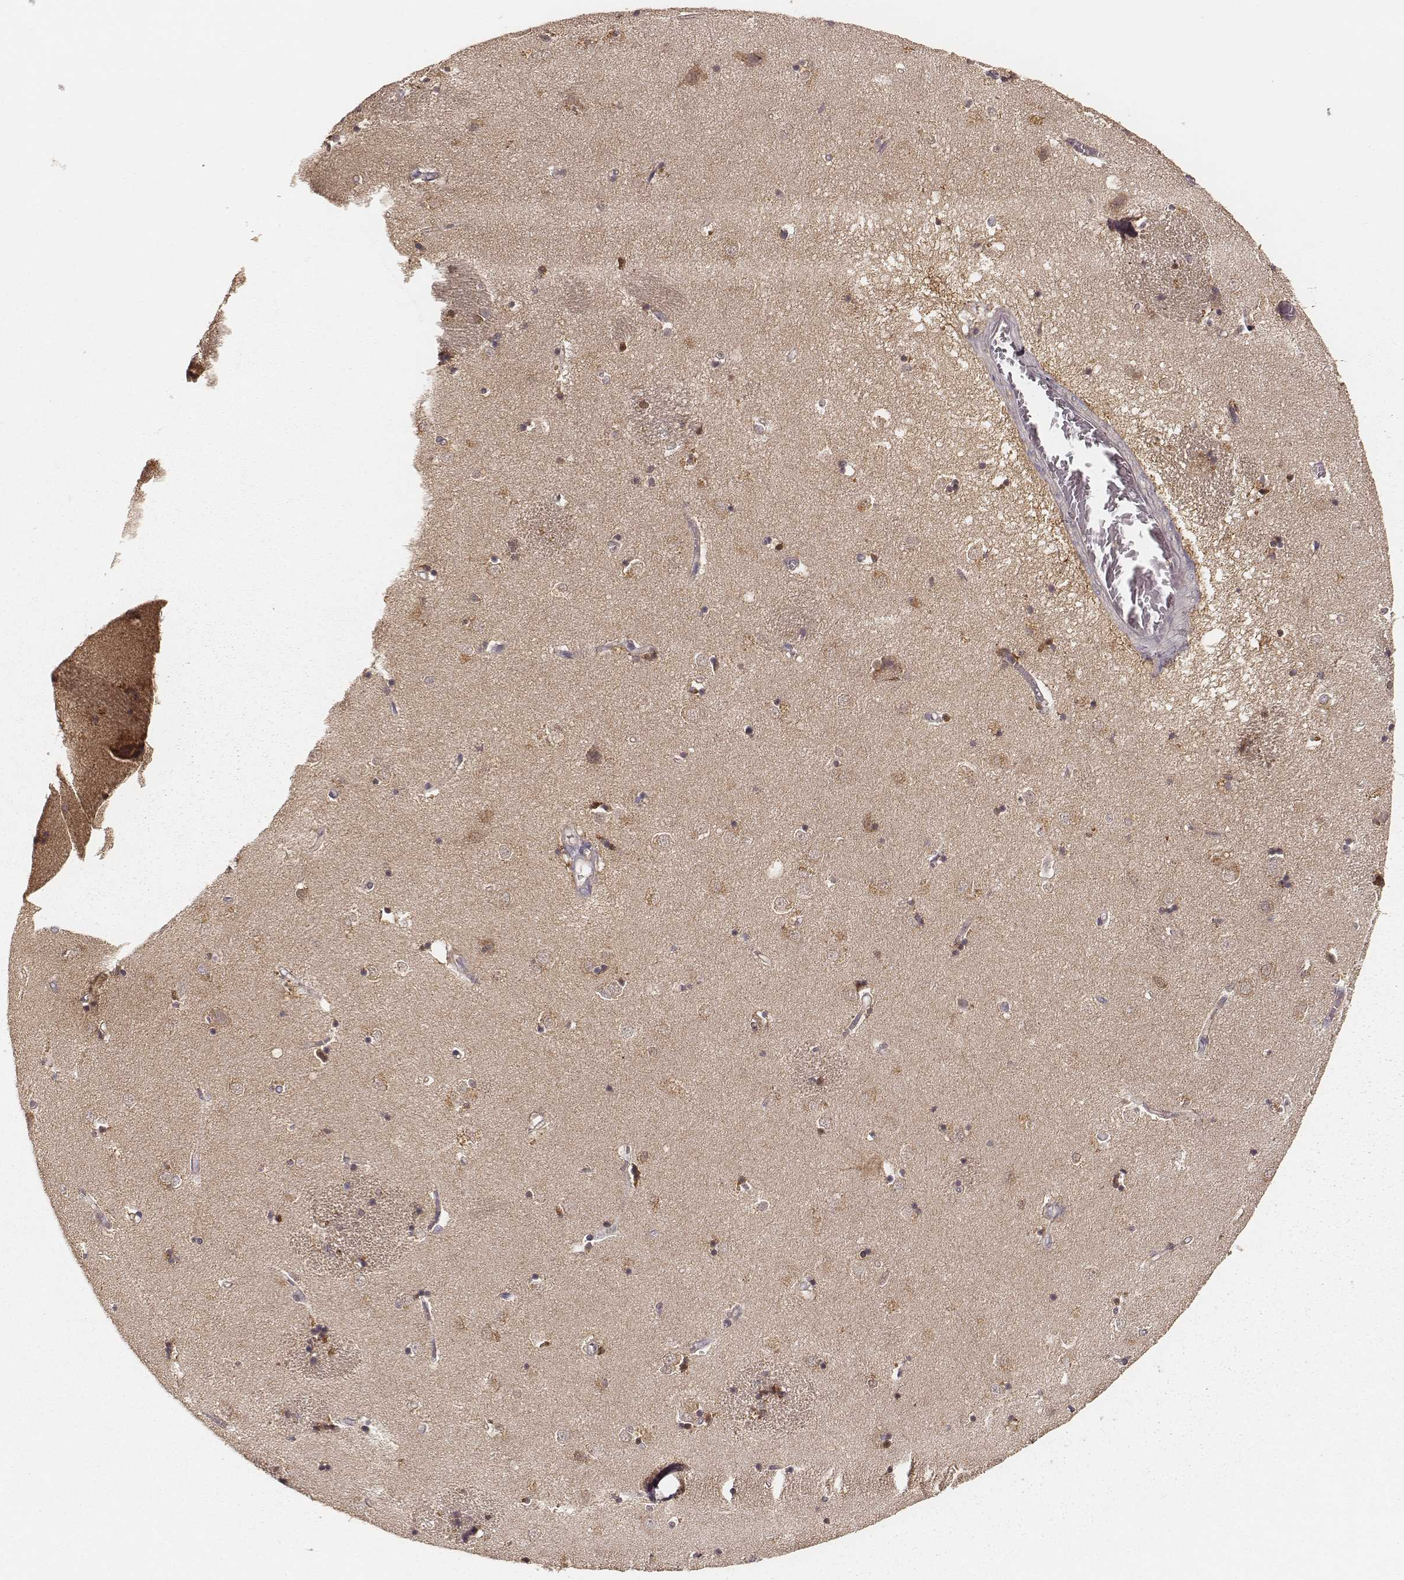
{"staining": {"intensity": "moderate", "quantity": "25%-75%", "location": "cytoplasmic/membranous,nuclear"}, "tissue": "caudate", "cell_type": "Glial cells", "image_type": "normal", "snomed": [{"axis": "morphology", "description": "Normal tissue, NOS"}, {"axis": "topography", "description": "Lateral ventricle wall"}], "caption": "Unremarkable caudate shows moderate cytoplasmic/membranous,nuclear expression in about 25%-75% of glial cells, visualized by immunohistochemistry. The staining was performed using DAB (3,3'-diaminobenzidine) to visualize the protein expression in brown, while the nuclei were stained in blue with hematoxylin (Magnification: 20x).", "gene": "CARS1", "patient": {"sex": "male", "age": 54}}